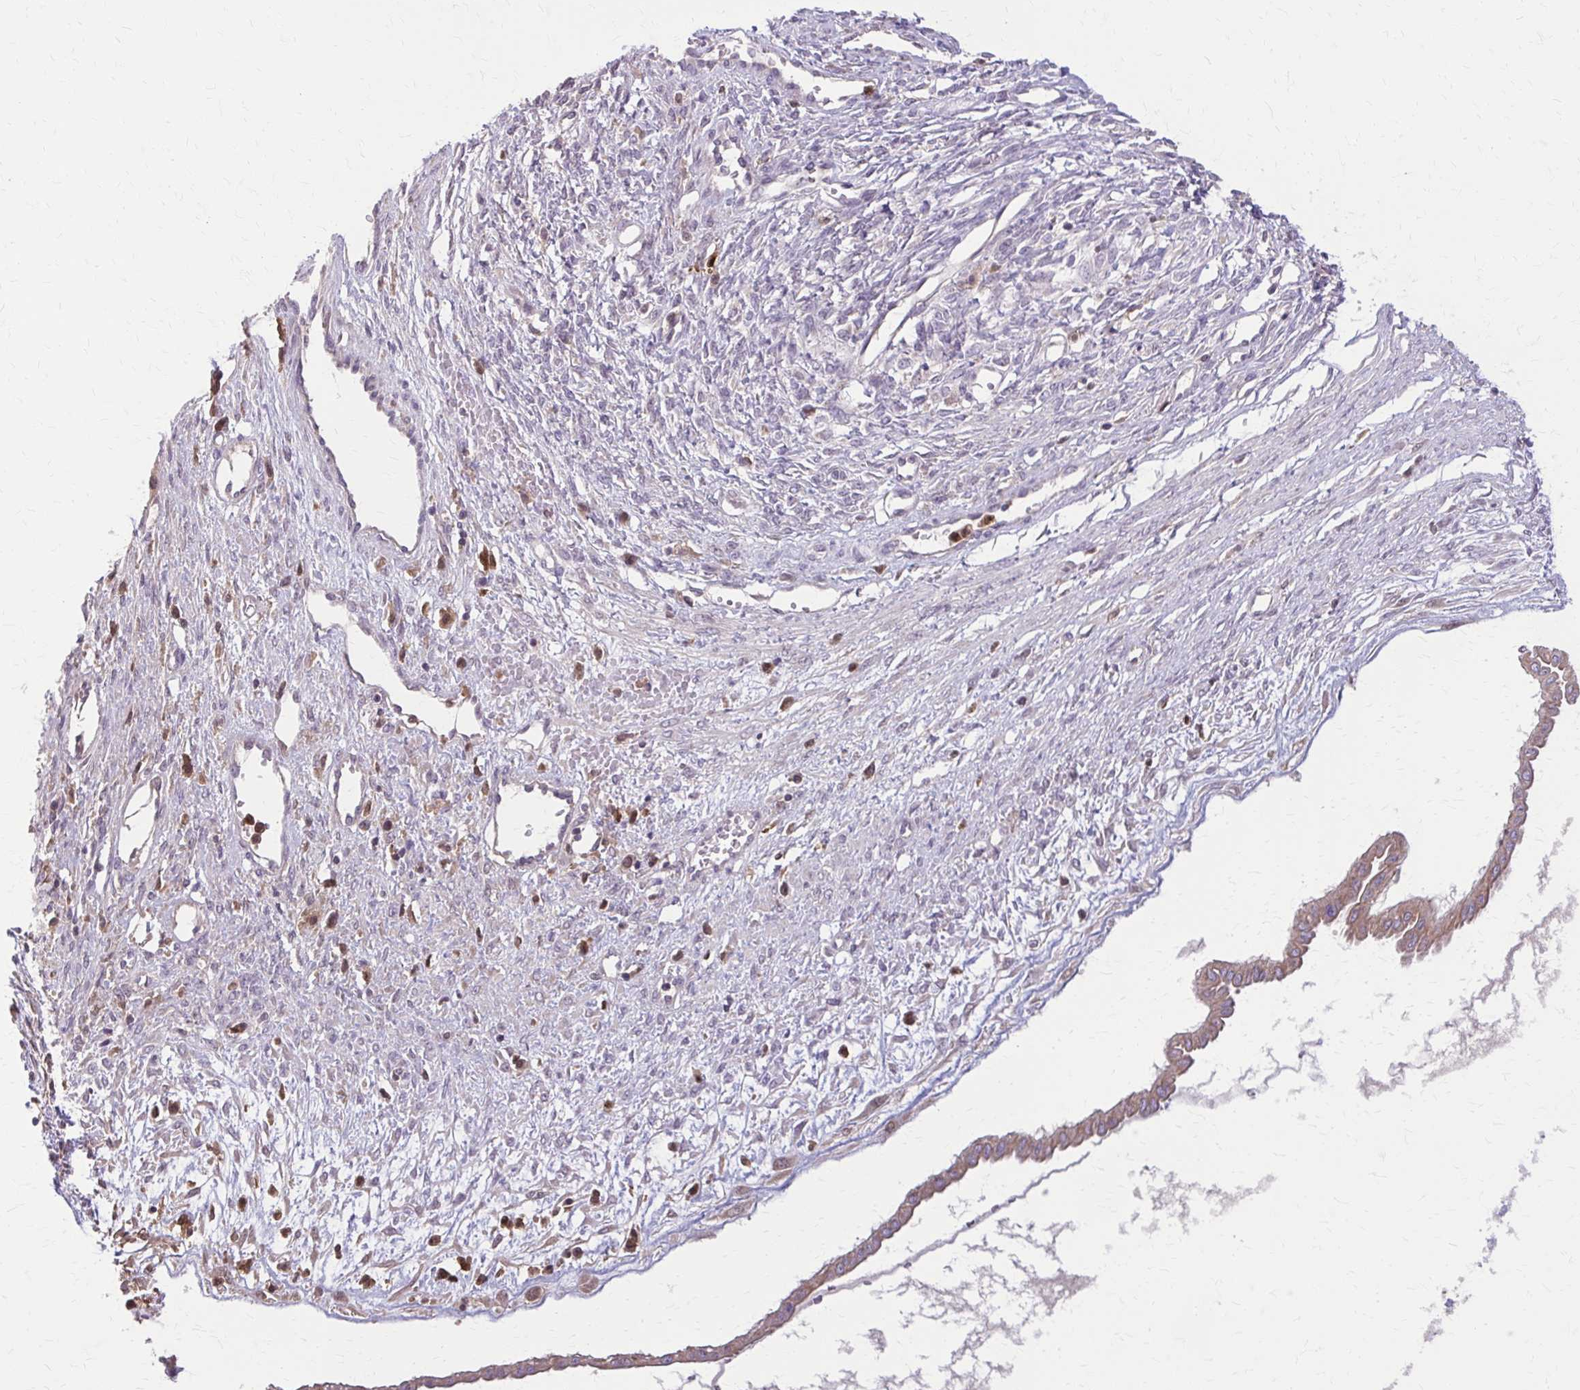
{"staining": {"intensity": "moderate", "quantity": ">75%", "location": "cytoplasmic/membranous"}, "tissue": "ovarian cancer", "cell_type": "Tumor cells", "image_type": "cancer", "snomed": [{"axis": "morphology", "description": "Cystadenocarcinoma, mucinous, NOS"}, {"axis": "topography", "description": "Ovary"}], "caption": "This is a photomicrograph of immunohistochemistry staining of ovarian cancer (mucinous cystadenocarcinoma), which shows moderate staining in the cytoplasmic/membranous of tumor cells.", "gene": "NRBF2", "patient": {"sex": "female", "age": 73}}